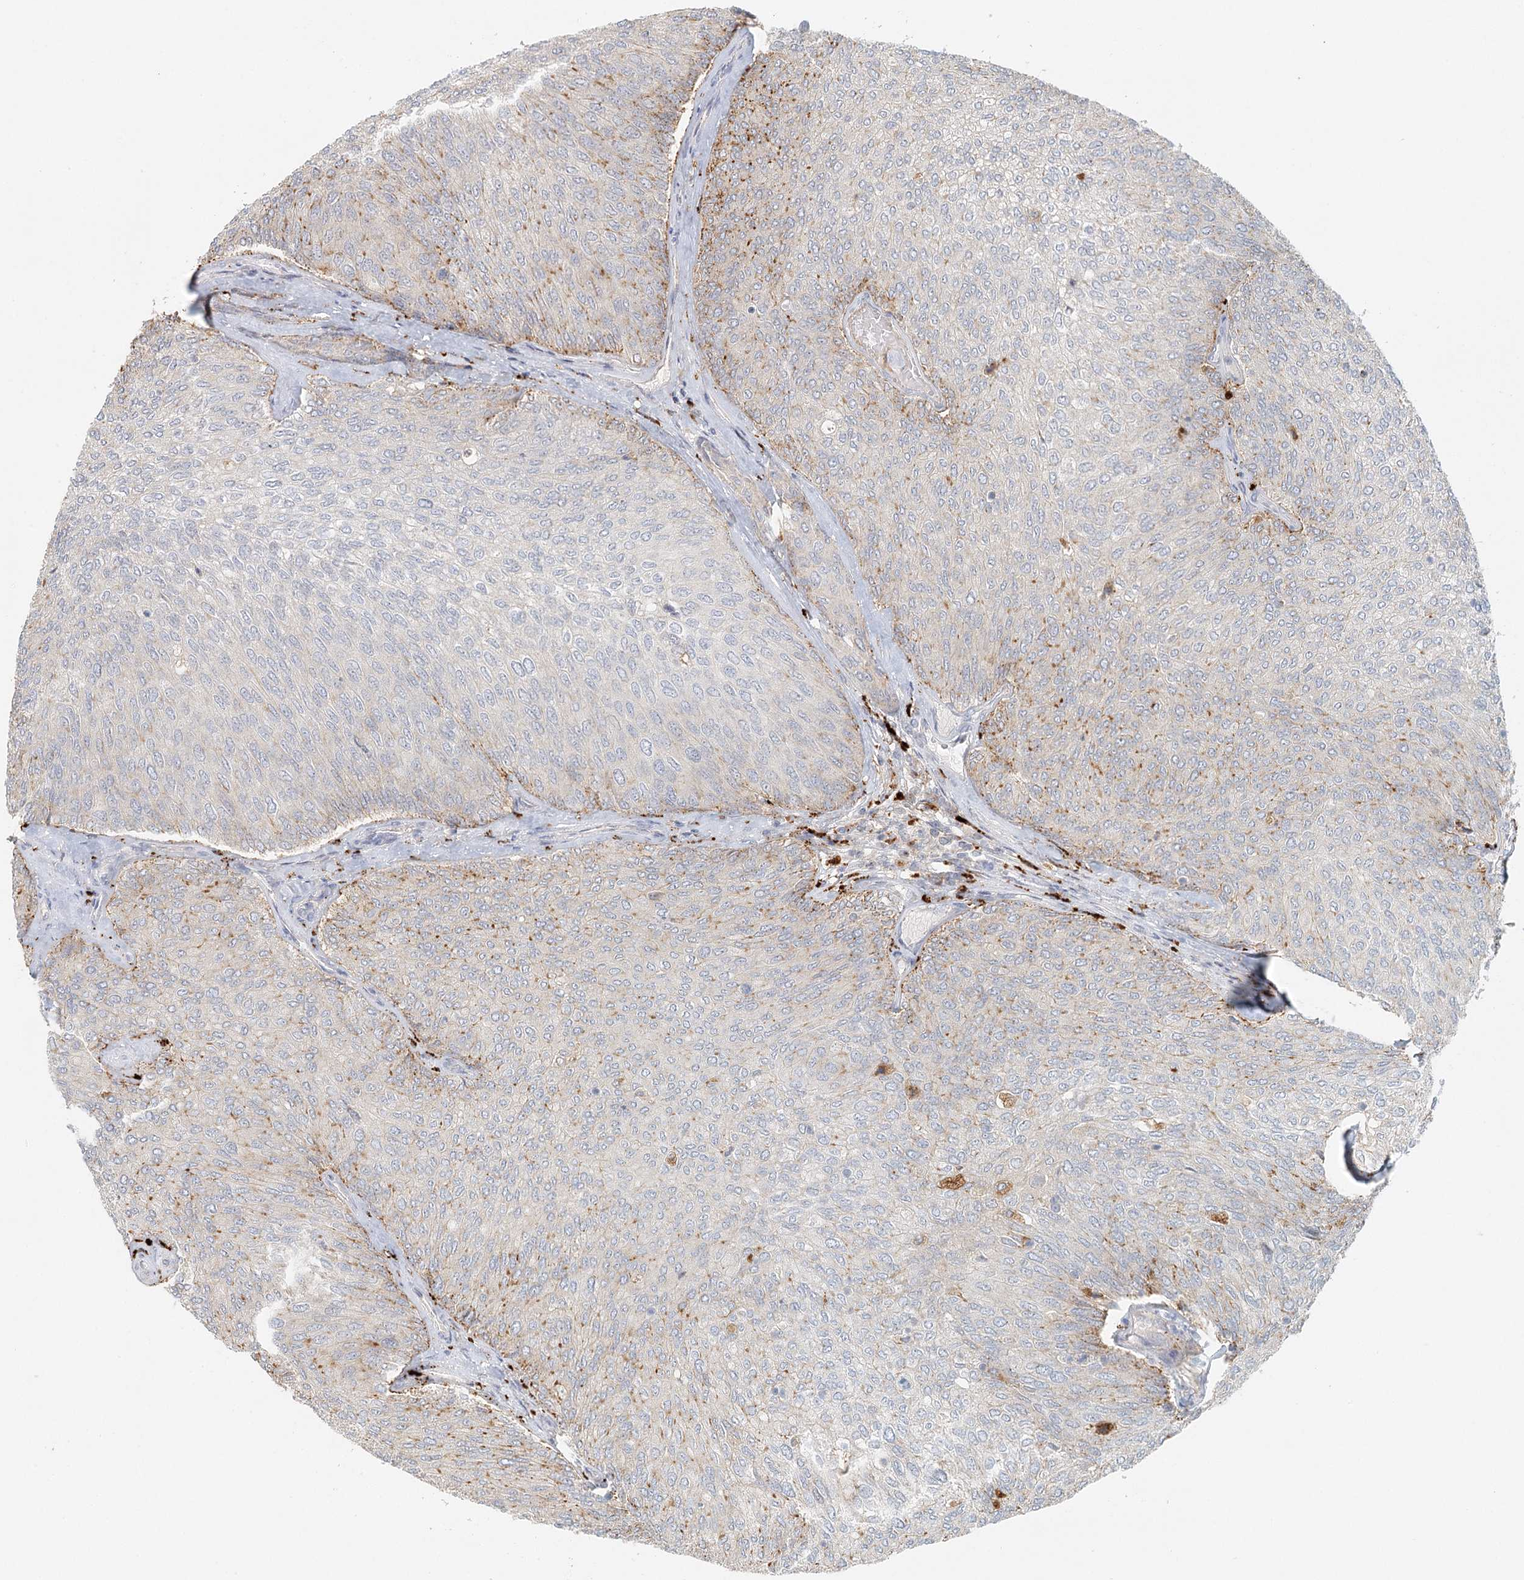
{"staining": {"intensity": "moderate", "quantity": "<25%", "location": "cytoplasmic/membranous"}, "tissue": "urothelial cancer", "cell_type": "Tumor cells", "image_type": "cancer", "snomed": [{"axis": "morphology", "description": "Urothelial carcinoma, Low grade"}, {"axis": "topography", "description": "Urinary bladder"}], "caption": "Immunohistochemistry (DAB (3,3'-diaminobenzidine)) staining of low-grade urothelial carcinoma exhibits moderate cytoplasmic/membranous protein expression in approximately <25% of tumor cells. (Brightfield microscopy of DAB IHC at high magnification).", "gene": "VSIG1", "patient": {"sex": "female", "age": 79}}